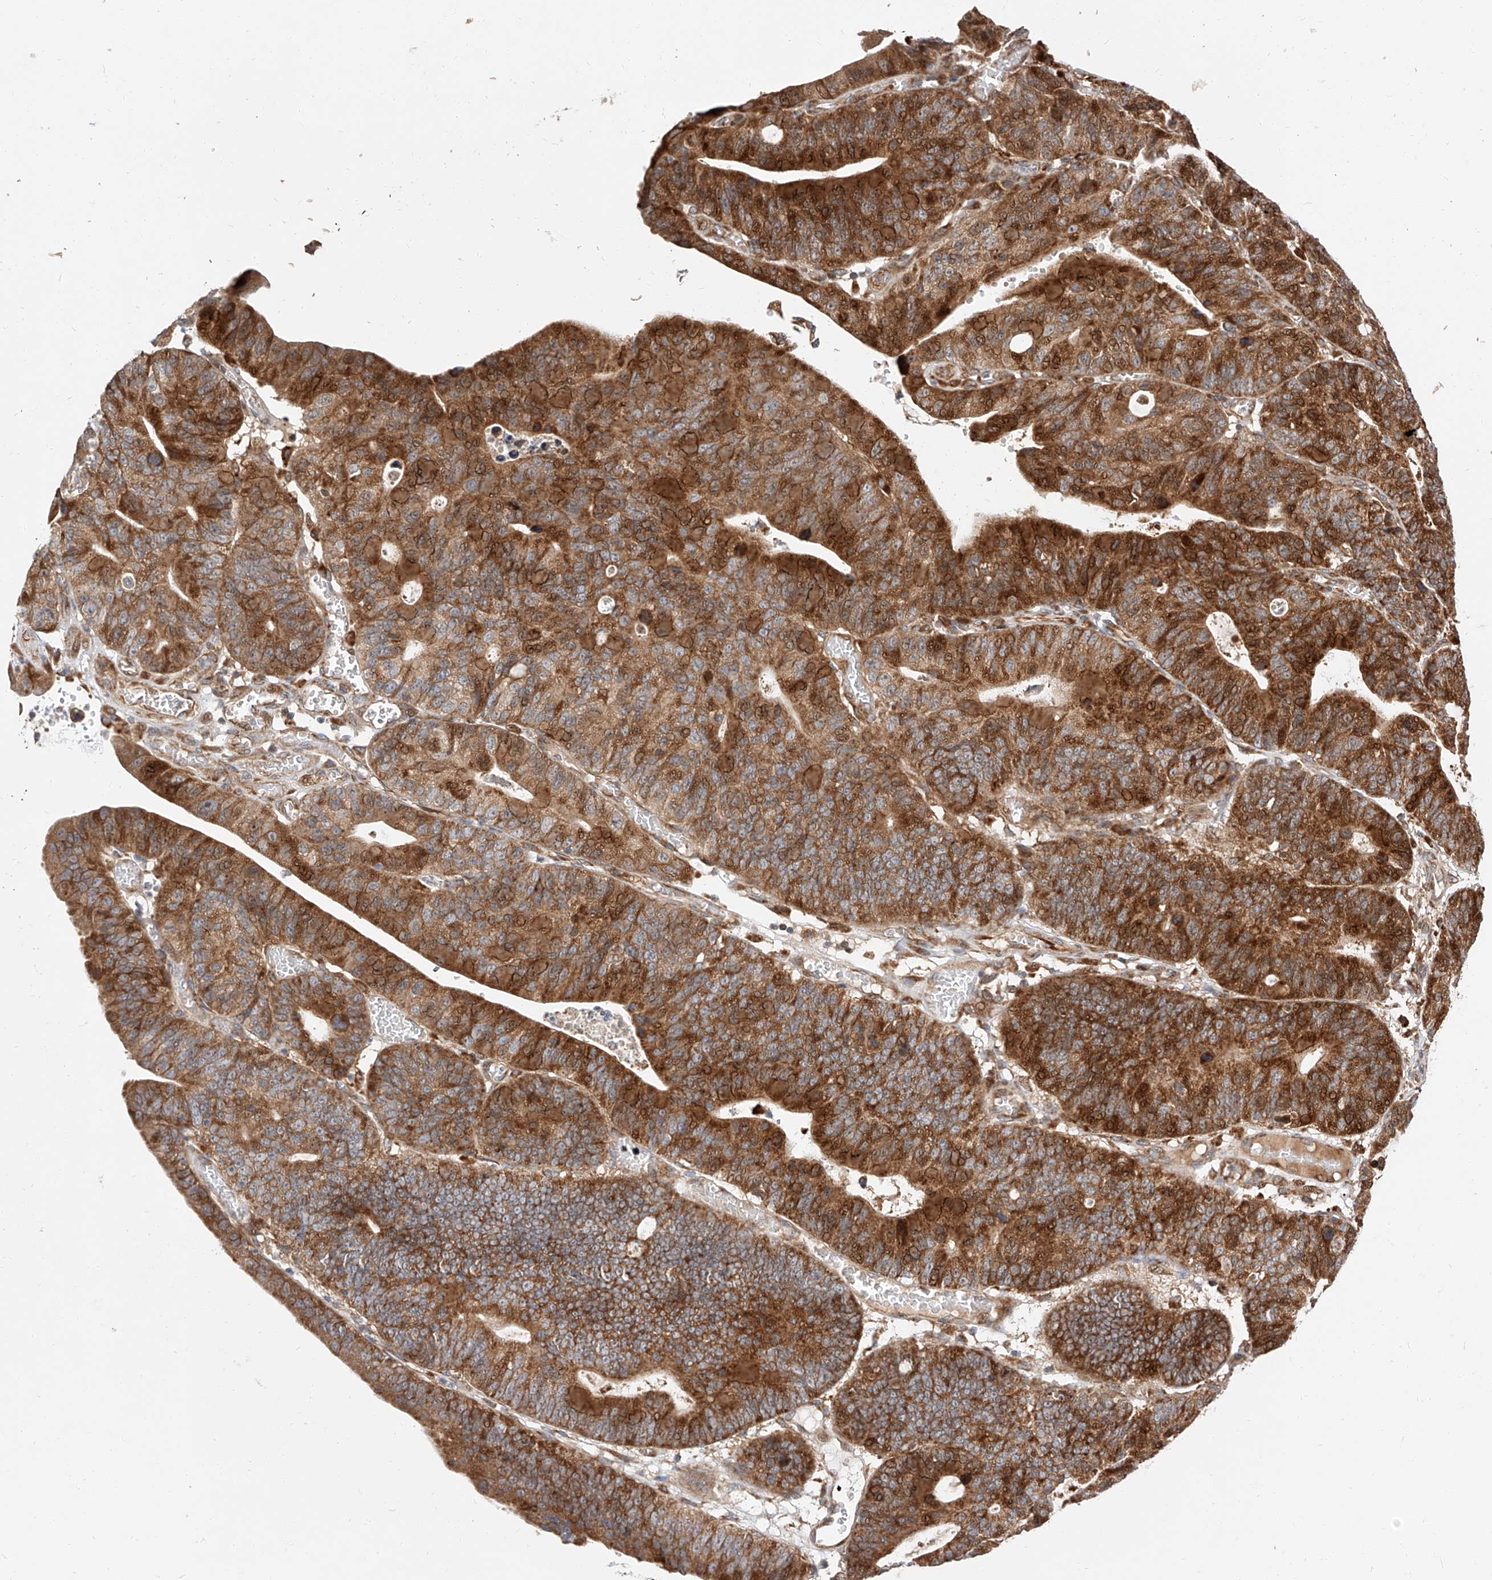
{"staining": {"intensity": "strong", "quantity": ">75%", "location": "cytoplasmic/membranous,nuclear"}, "tissue": "stomach cancer", "cell_type": "Tumor cells", "image_type": "cancer", "snomed": [{"axis": "morphology", "description": "Adenocarcinoma, NOS"}, {"axis": "topography", "description": "Stomach"}], "caption": "DAB (3,3'-diaminobenzidine) immunohistochemical staining of adenocarcinoma (stomach) displays strong cytoplasmic/membranous and nuclear protein expression in approximately >75% of tumor cells.", "gene": "DIRAS3", "patient": {"sex": "male", "age": 59}}